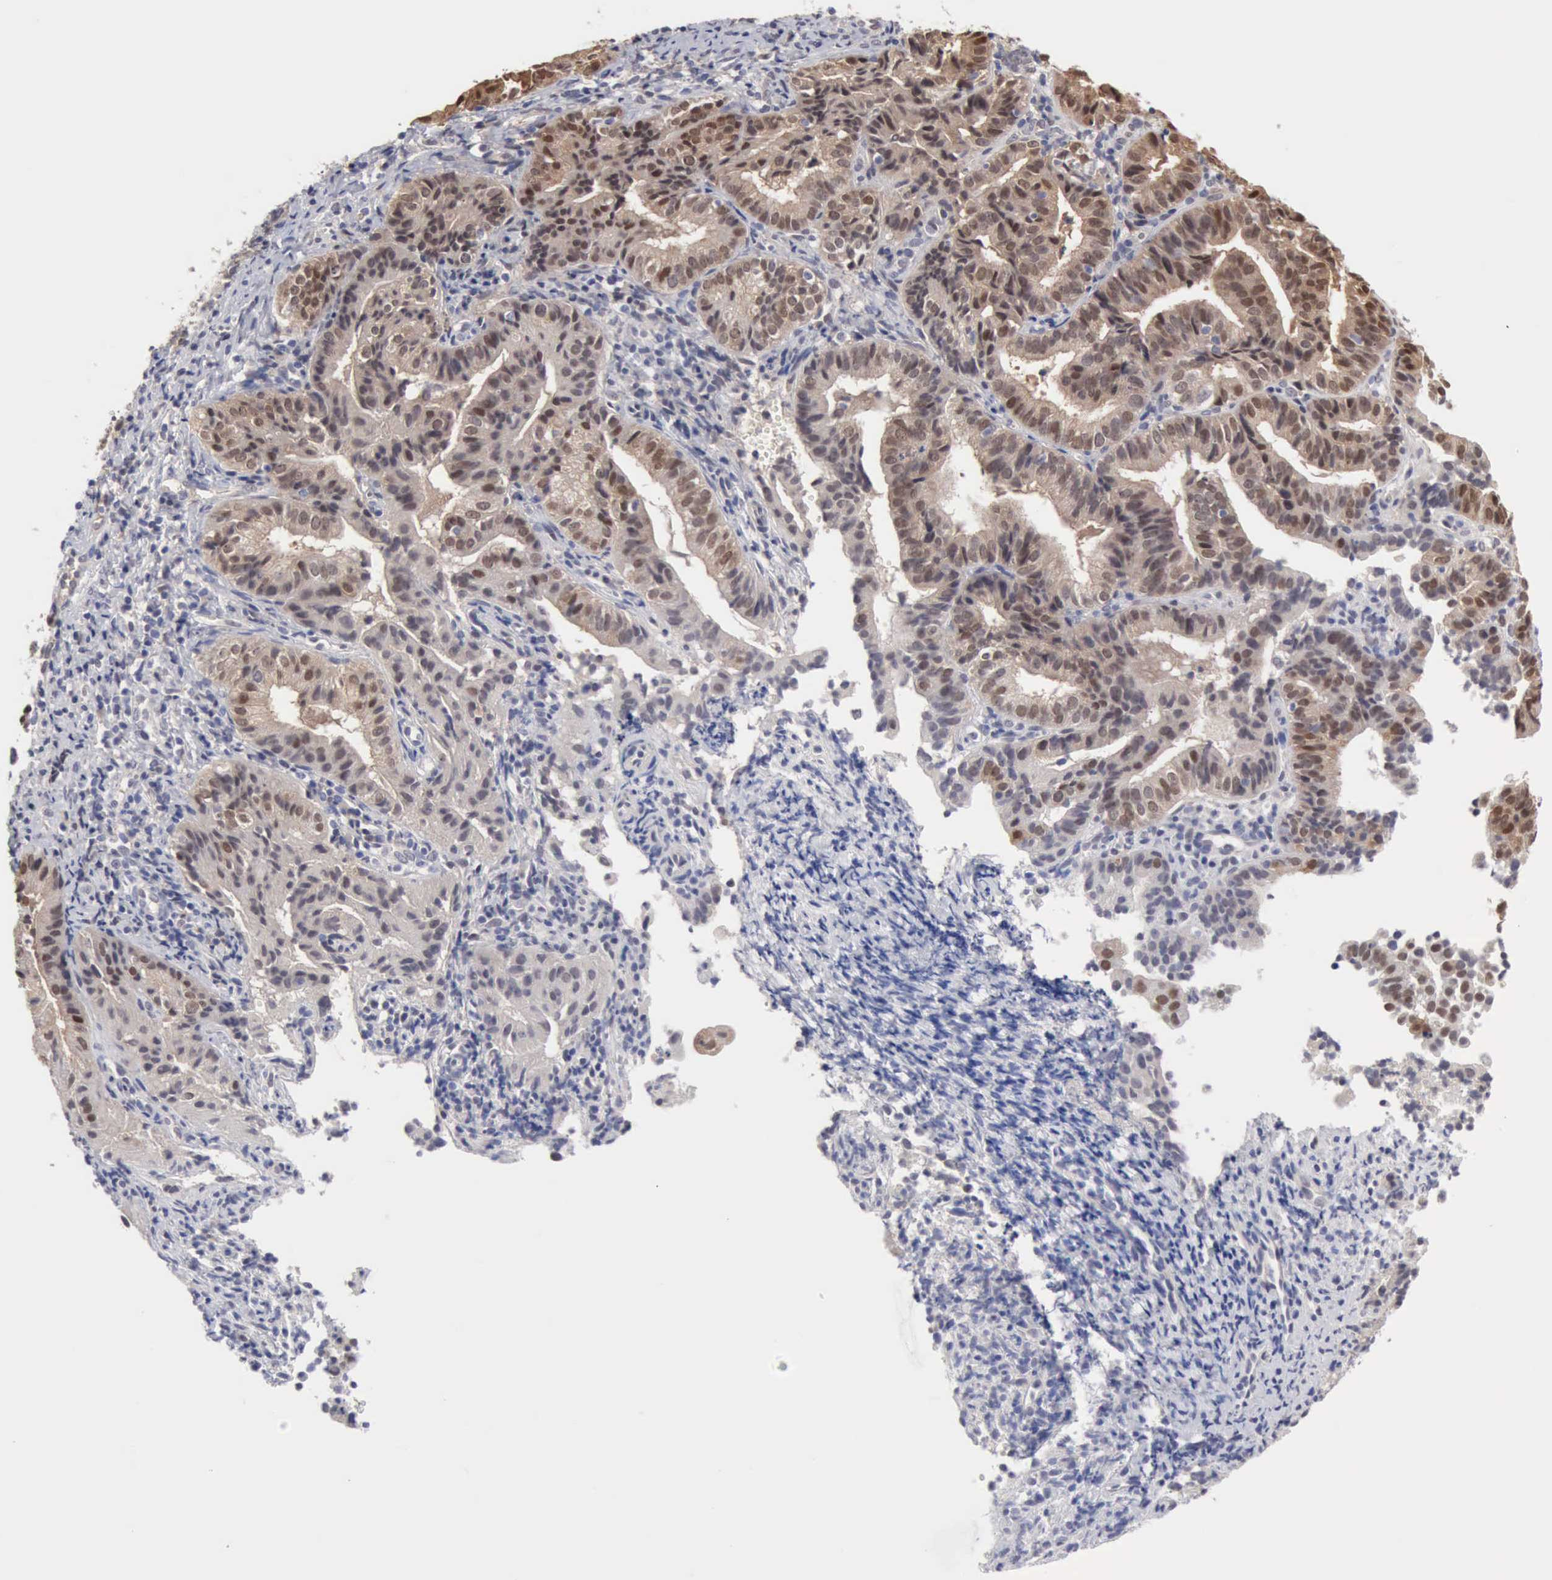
{"staining": {"intensity": "moderate", "quantity": "25%-75%", "location": "cytoplasmic/membranous,nuclear"}, "tissue": "cervical cancer", "cell_type": "Tumor cells", "image_type": "cancer", "snomed": [{"axis": "morphology", "description": "Adenocarcinoma, NOS"}, {"axis": "topography", "description": "Cervix"}], "caption": "Cervical adenocarcinoma tissue reveals moderate cytoplasmic/membranous and nuclear staining in about 25%-75% of tumor cells, visualized by immunohistochemistry.", "gene": "PTGR2", "patient": {"sex": "female", "age": 60}}